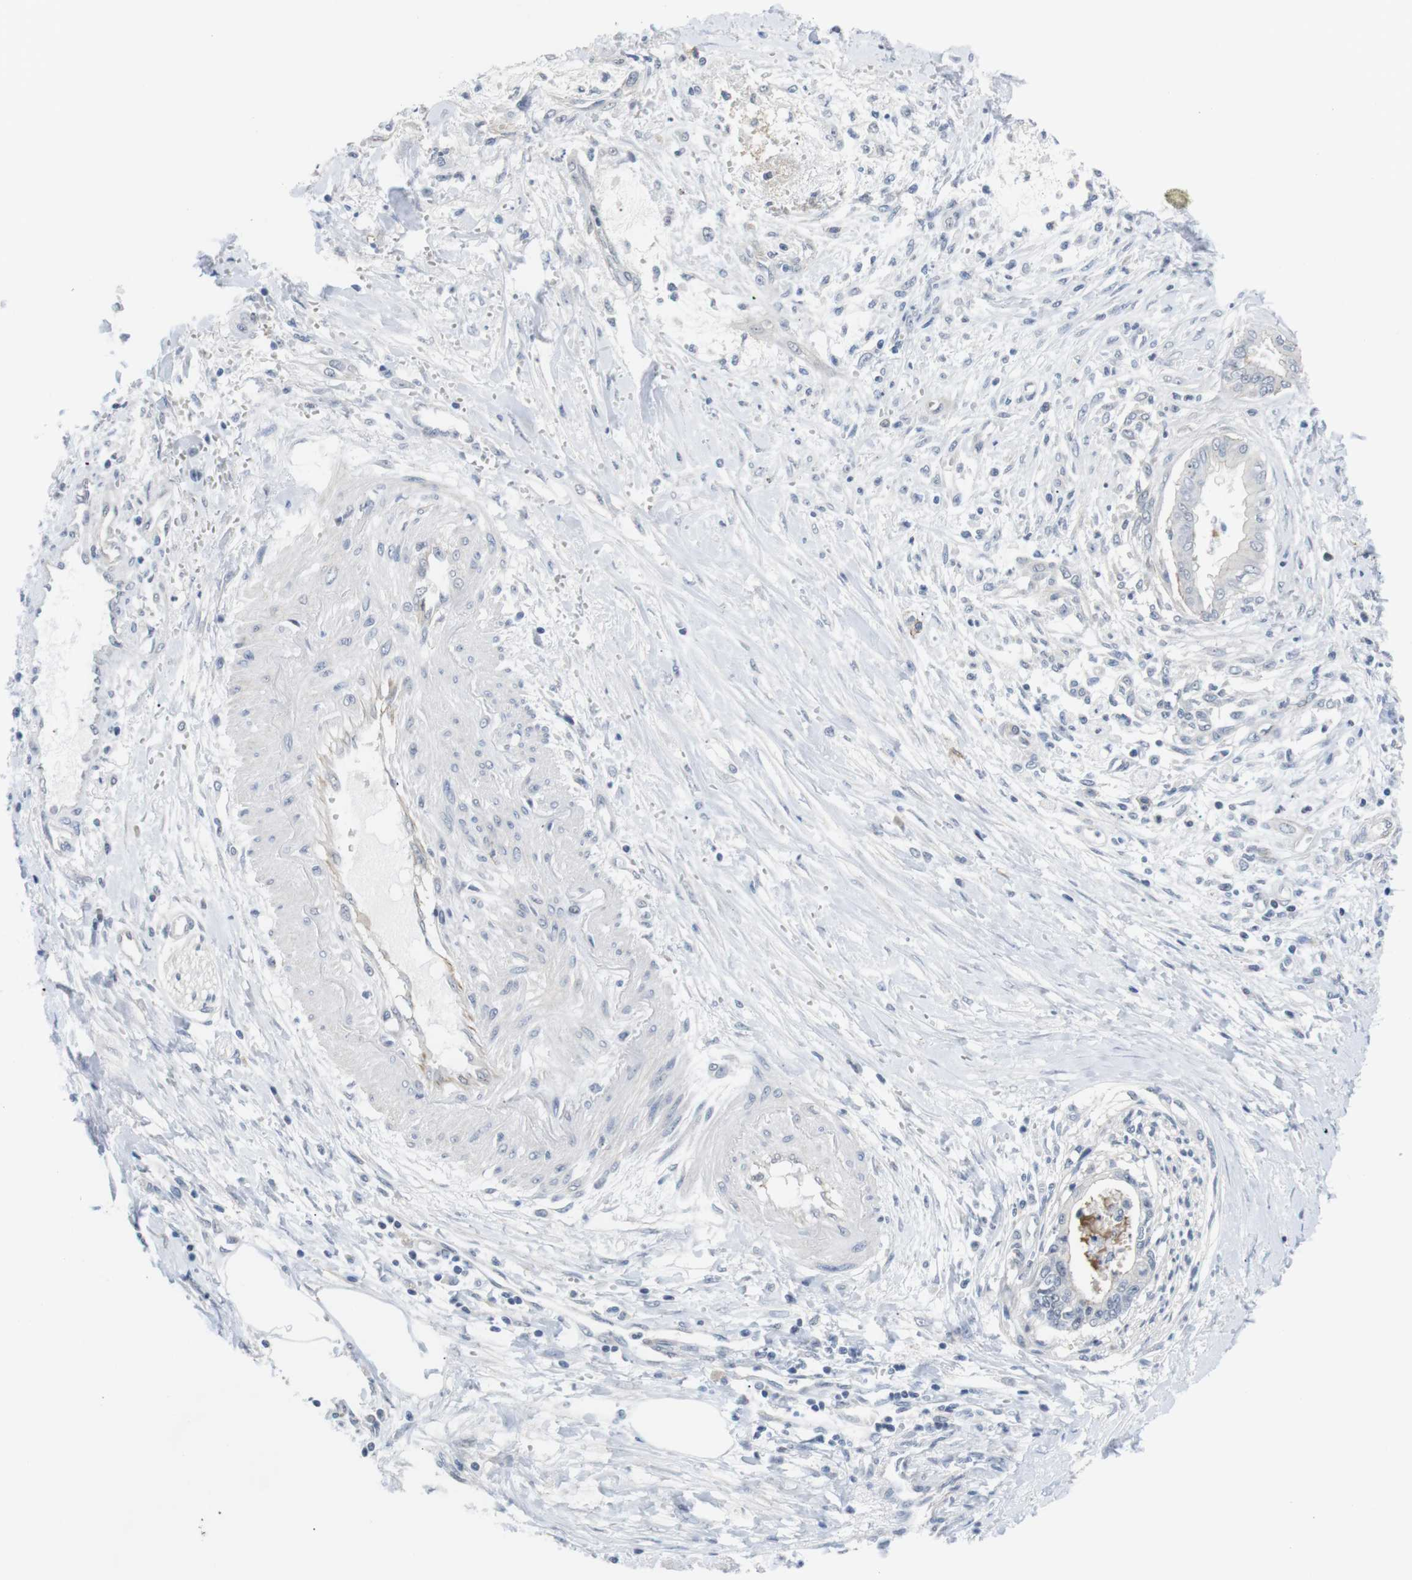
{"staining": {"intensity": "negative", "quantity": "none", "location": "none"}, "tissue": "pancreatic cancer", "cell_type": "Tumor cells", "image_type": "cancer", "snomed": [{"axis": "morphology", "description": "Adenocarcinoma, NOS"}, {"axis": "topography", "description": "Pancreas"}], "caption": "A high-resolution histopathology image shows immunohistochemistry (IHC) staining of adenocarcinoma (pancreatic), which exhibits no significant positivity in tumor cells. (Brightfield microscopy of DAB (3,3'-diaminobenzidine) immunohistochemistry at high magnification).", "gene": "NECTIN1", "patient": {"sex": "male", "age": 56}}